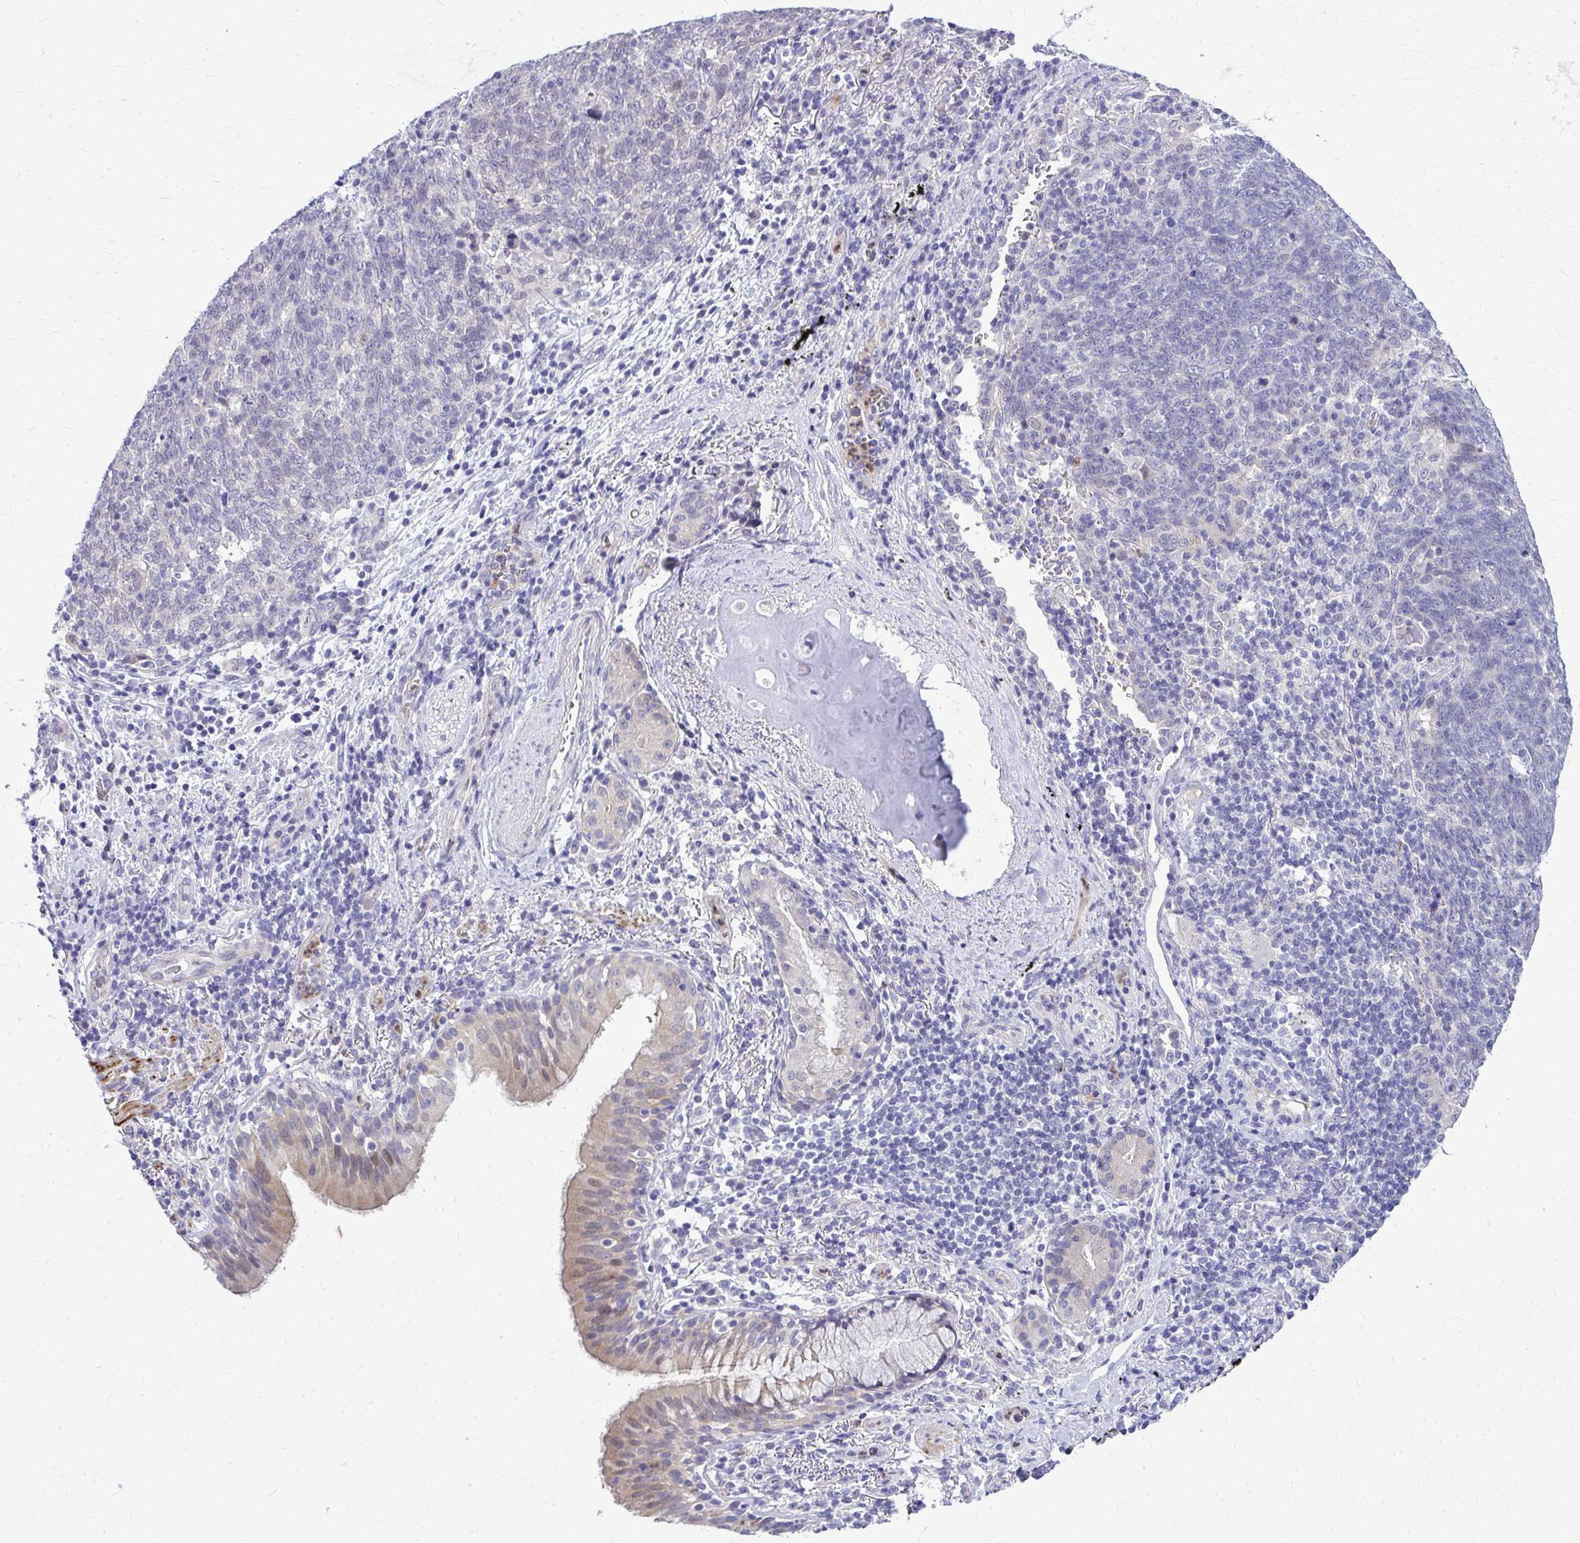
{"staining": {"intensity": "negative", "quantity": "none", "location": "none"}, "tissue": "lung cancer", "cell_type": "Tumor cells", "image_type": "cancer", "snomed": [{"axis": "morphology", "description": "Squamous cell carcinoma, NOS"}, {"axis": "topography", "description": "Lung"}], "caption": "Photomicrograph shows no significant protein expression in tumor cells of lung cancer.", "gene": "ZSWIM9", "patient": {"sex": "female", "age": 72}}